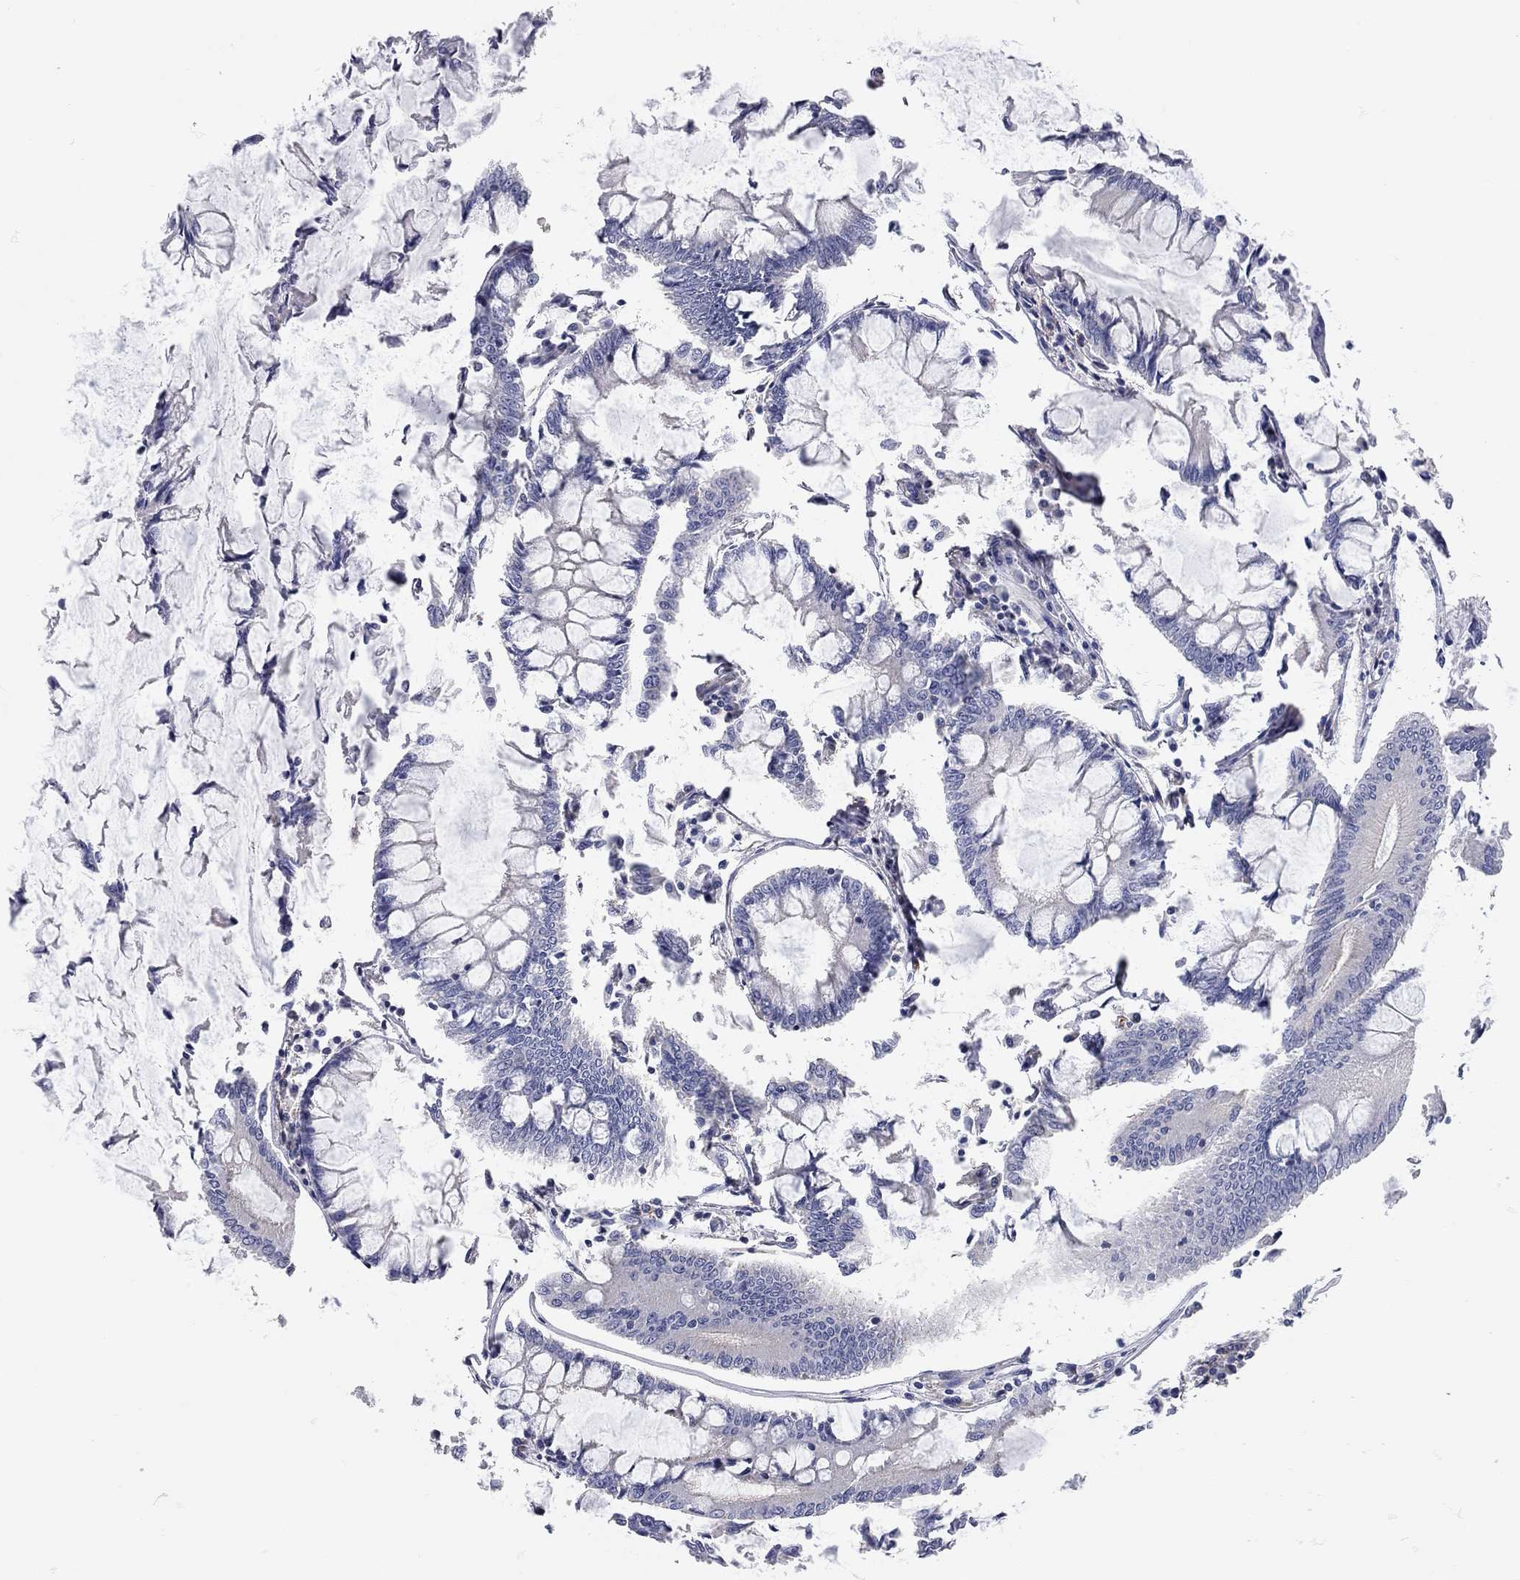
{"staining": {"intensity": "negative", "quantity": "none", "location": "none"}, "tissue": "colorectal cancer", "cell_type": "Tumor cells", "image_type": "cancer", "snomed": [{"axis": "morphology", "description": "Adenocarcinoma, NOS"}, {"axis": "topography", "description": "Colon"}], "caption": "IHC of human colorectal cancer (adenocarcinoma) shows no positivity in tumor cells. (Immunohistochemistry (ihc), brightfield microscopy, high magnification).", "gene": "C10orf90", "patient": {"sex": "female", "age": 65}}